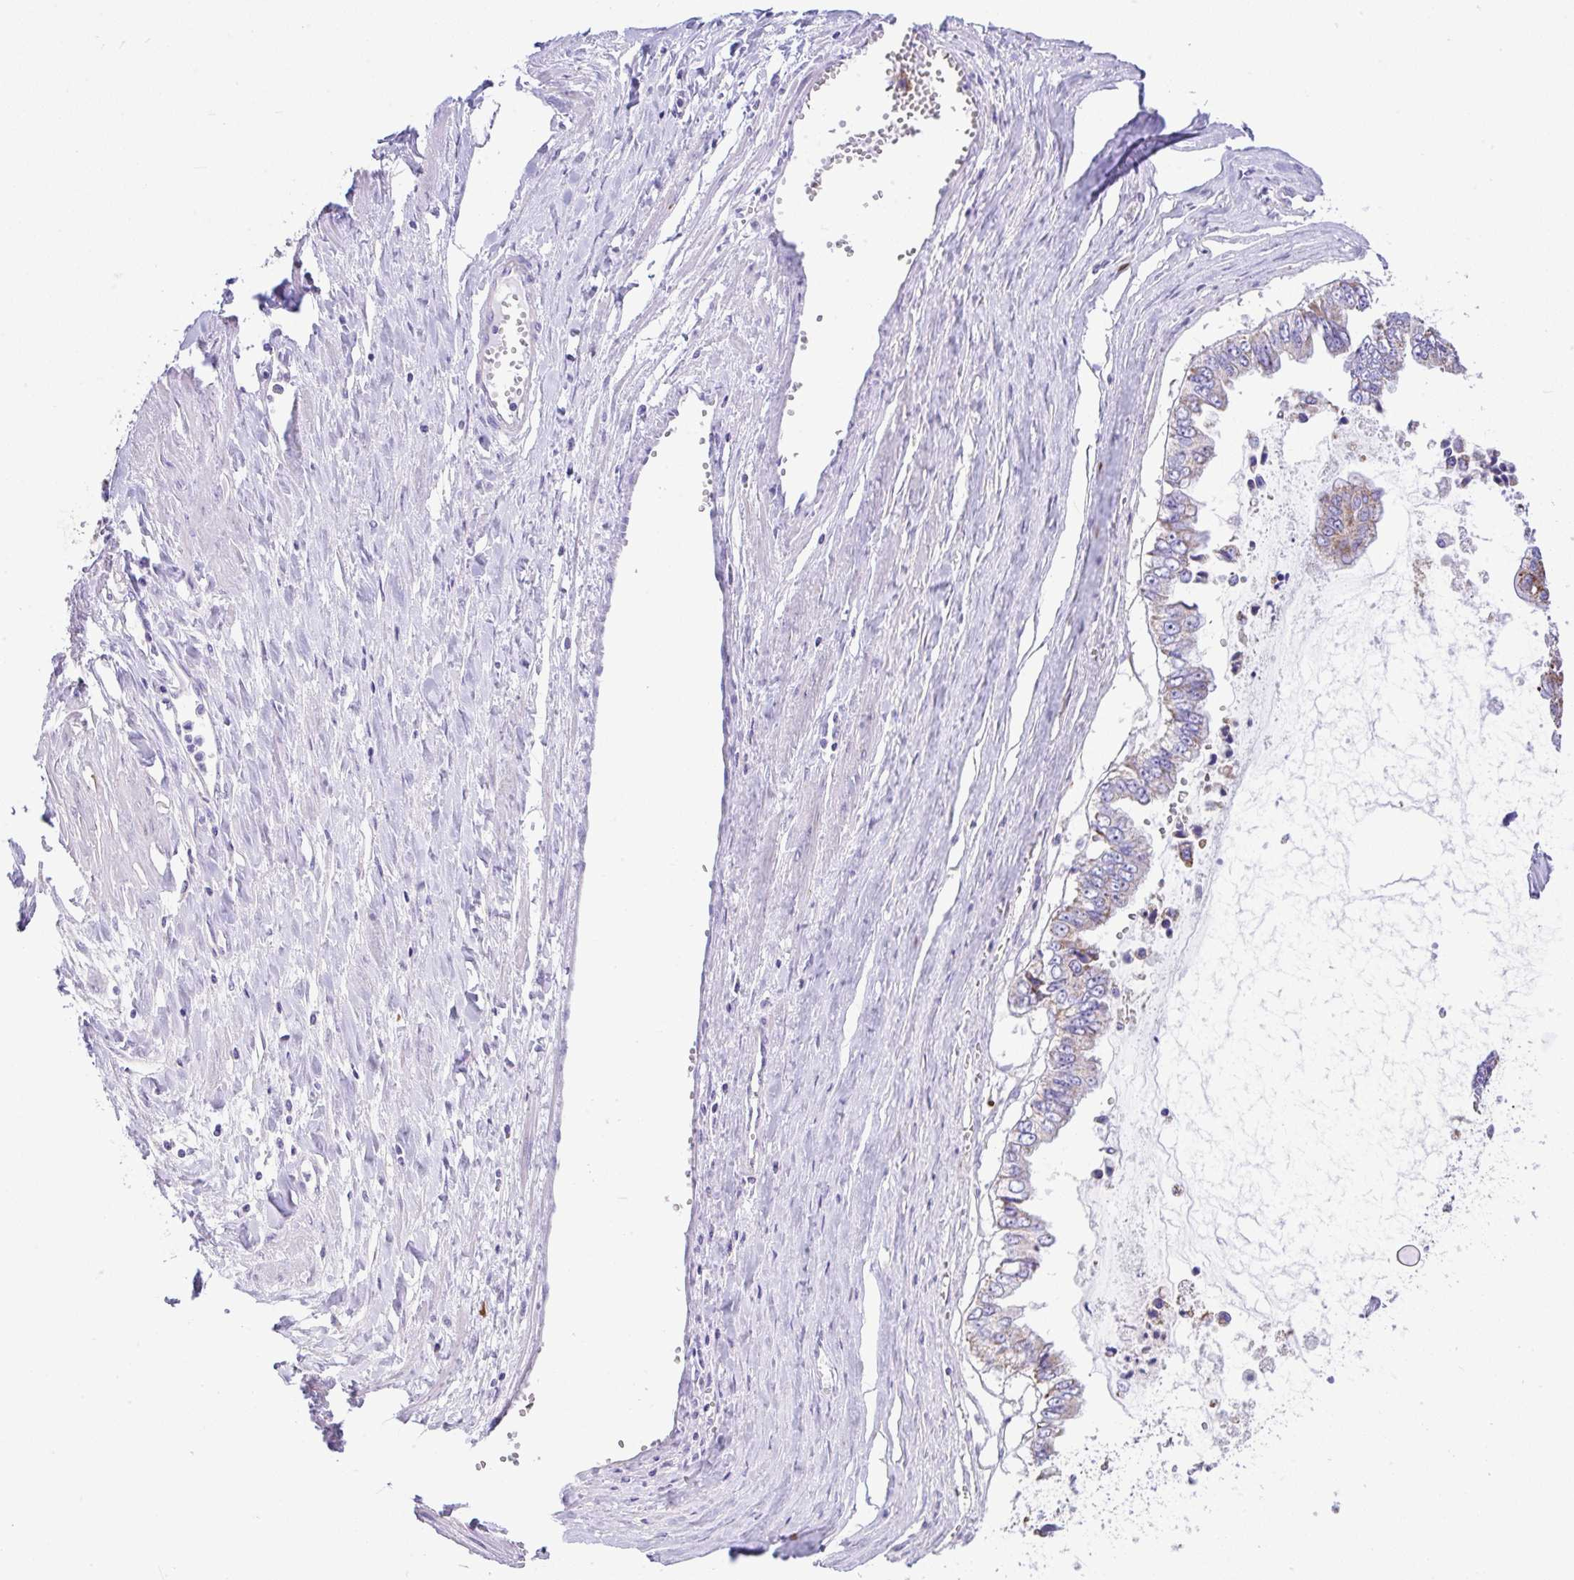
{"staining": {"intensity": "weak", "quantity": "25%-75%", "location": "cytoplasmic/membranous"}, "tissue": "ovarian cancer", "cell_type": "Tumor cells", "image_type": "cancer", "snomed": [{"axis": "morphology", "description": "Cystadenocarcinoma, mucinous, NOS"}, {"axis": "topography", "description": "Ovary"}], "caption": "IHC (DAB (3,3'-diaminobenzidine)) staining of ovarian mucinous cystadenocarcinoma demonstrates weak cytoplasmic/membranous protein expression in approximately 25%-75% of tumor cells.", "gene": "SLC13A1", "patient": {"sex": "female", "age": 72}}